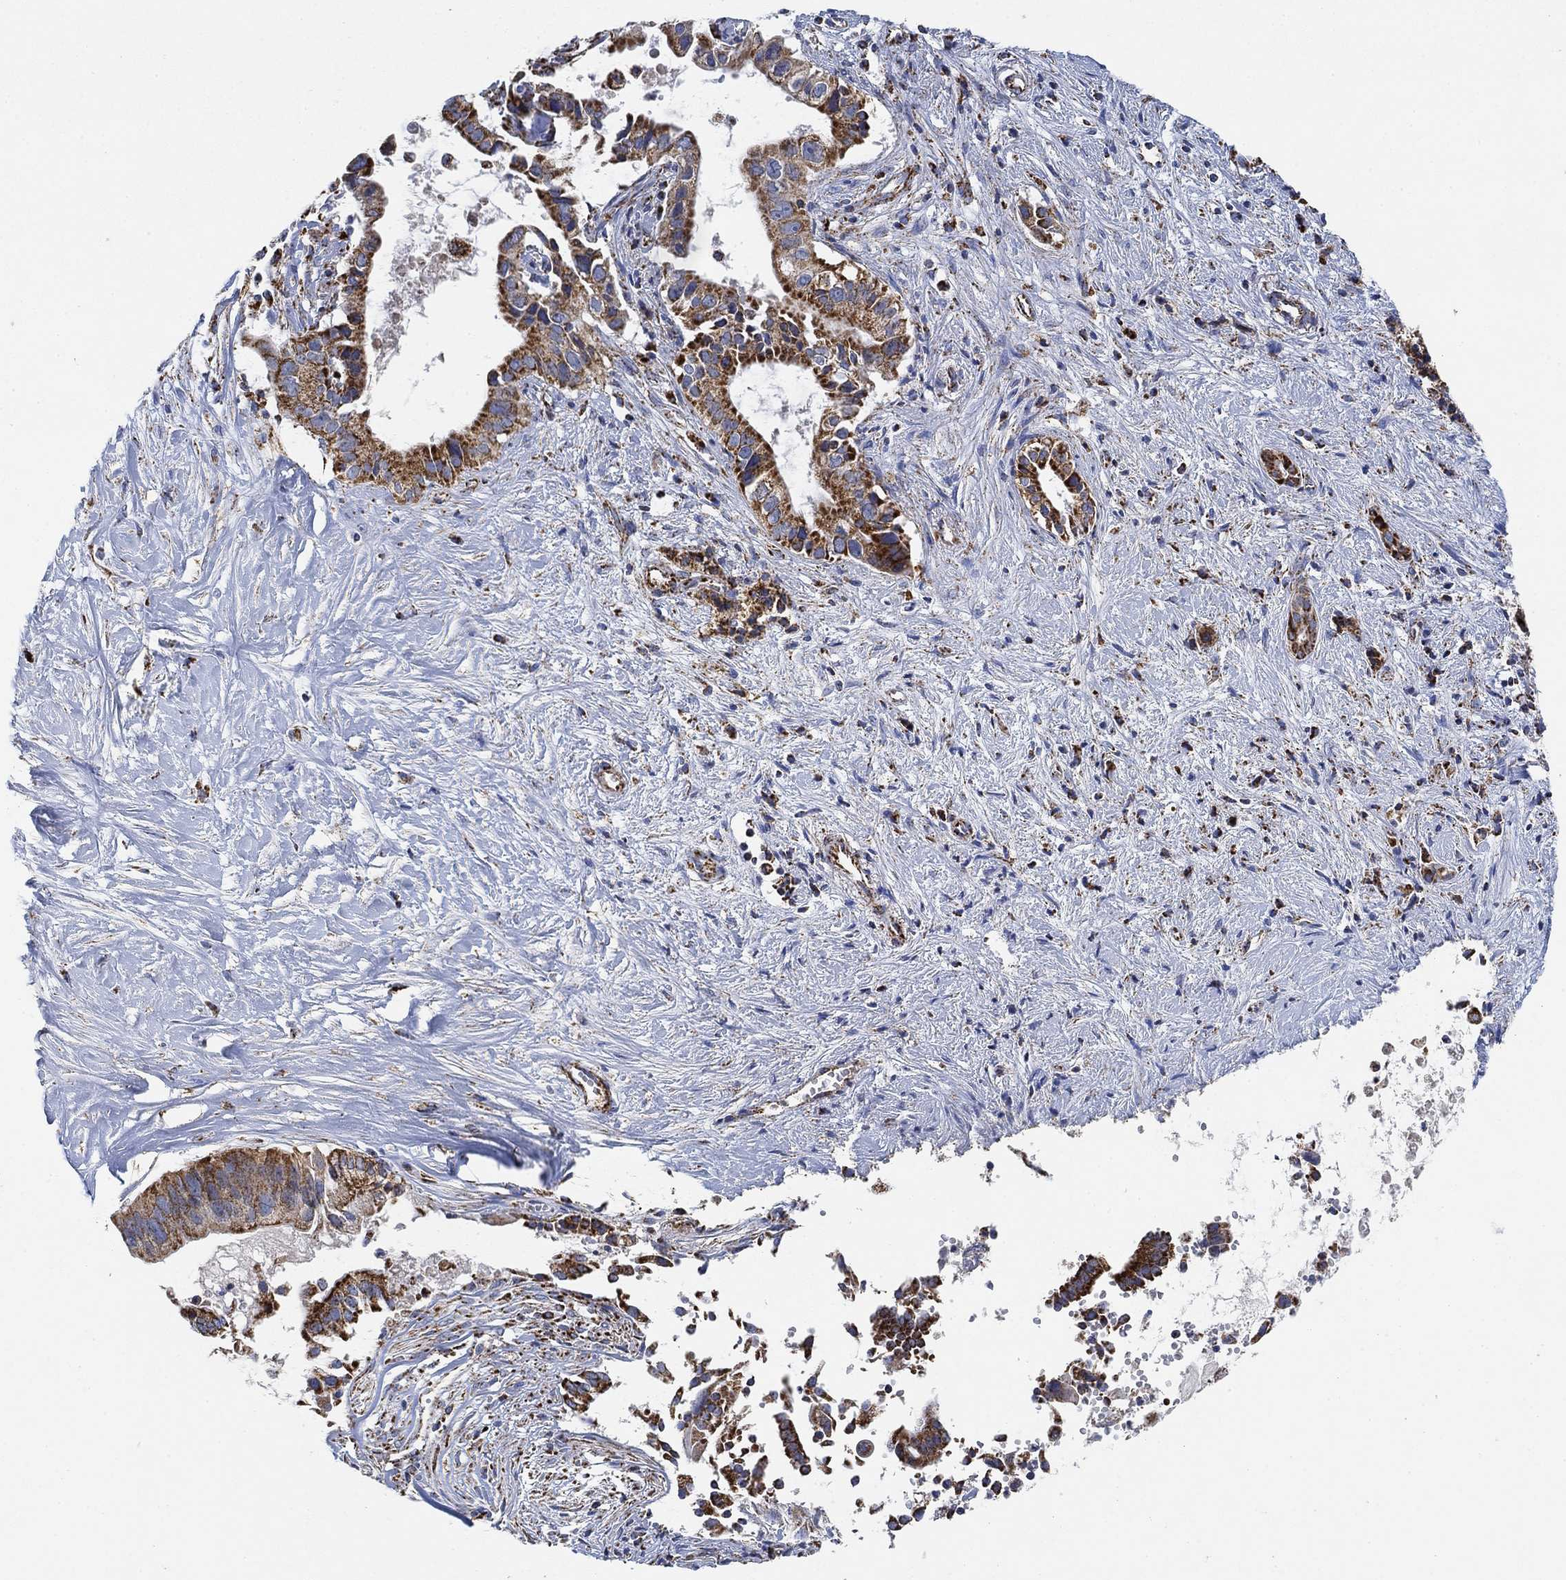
{"staining": {"intensity": "strong", "quantity": ">75%", "location": "cytoplasmic/membranous"}, "tissue": "pancreatic cancer", "cell_type": "Tumor cells", "image_type": "cancer", "snomed": [{"axis": "morphology", "description": "Adenocarcinoma, NOS"}, {"axis": "topography", "description": "Pancreas"}], "caption": "DAB immunohistochemical staining of adenocarcinoma (pancreatic) shows strong cytoplasmic/membranous protein positivity in about >75% of tumor cells.", "gene": "NDUFS3", "patient": {"sex": "male", "age": 61}}